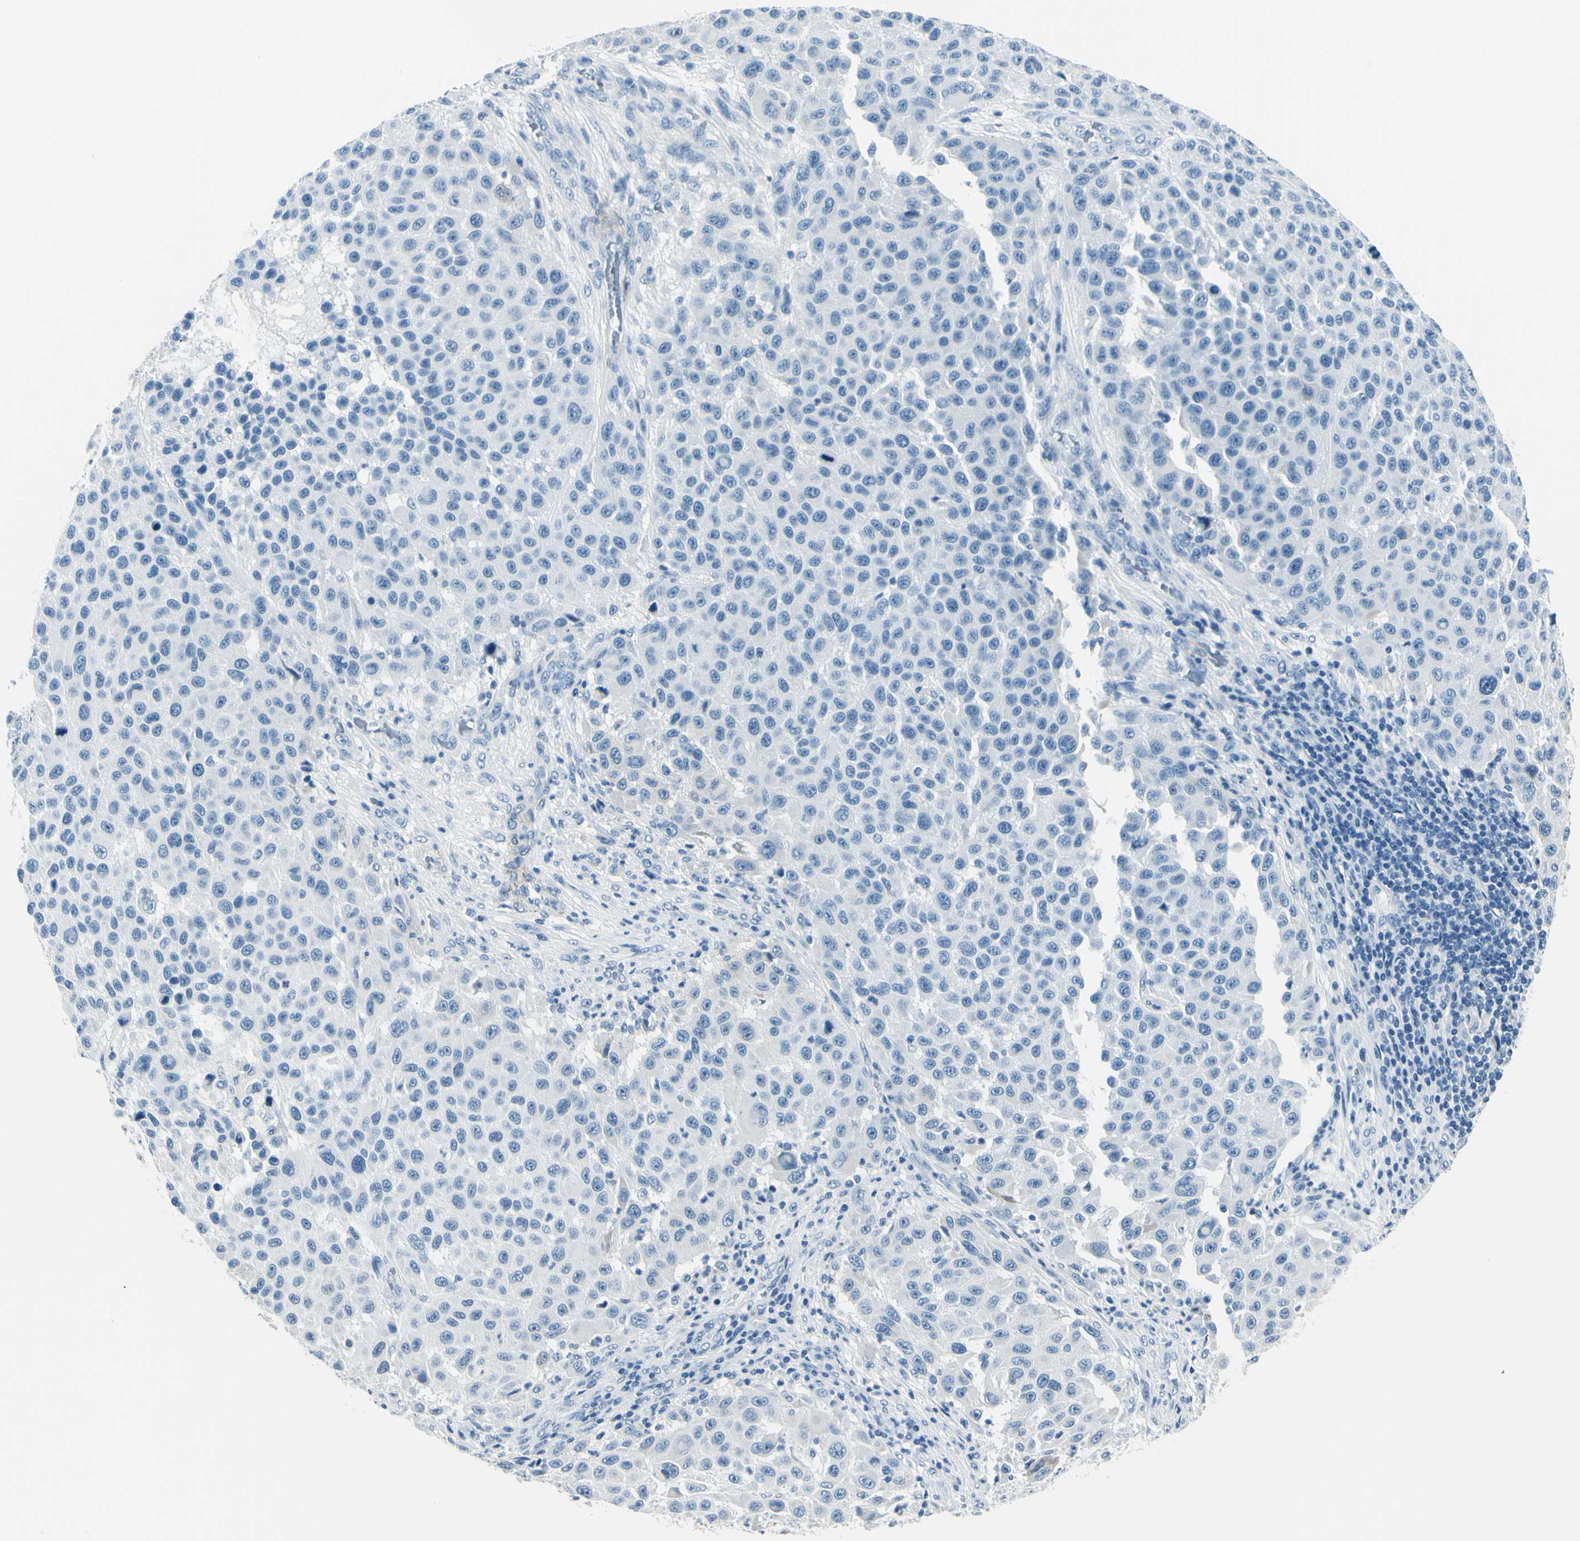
{"staining": {"intensity": "negative", "quantity": "none", "location": "none"}, "tissue": "melanoma", "cell_type": "Tumor cells", "image_type": "cancer", "snomed": [{"axis": "morphology", "description": "Malignant melanoma, Metastatic site"}, {"axis": "topography", "description": "Lymph node"}], "caption": "Image shows no significant protein staining in tumor cells of melanoma. Brightfield microscopy of immunohistochemistry stained with DAB (3,3'-diaminobenzidine) (brown) and hematoxylin (blue), captured at high magnification.", "gene": "CDH15", "patient": {"sex": "male", "age": 61}}